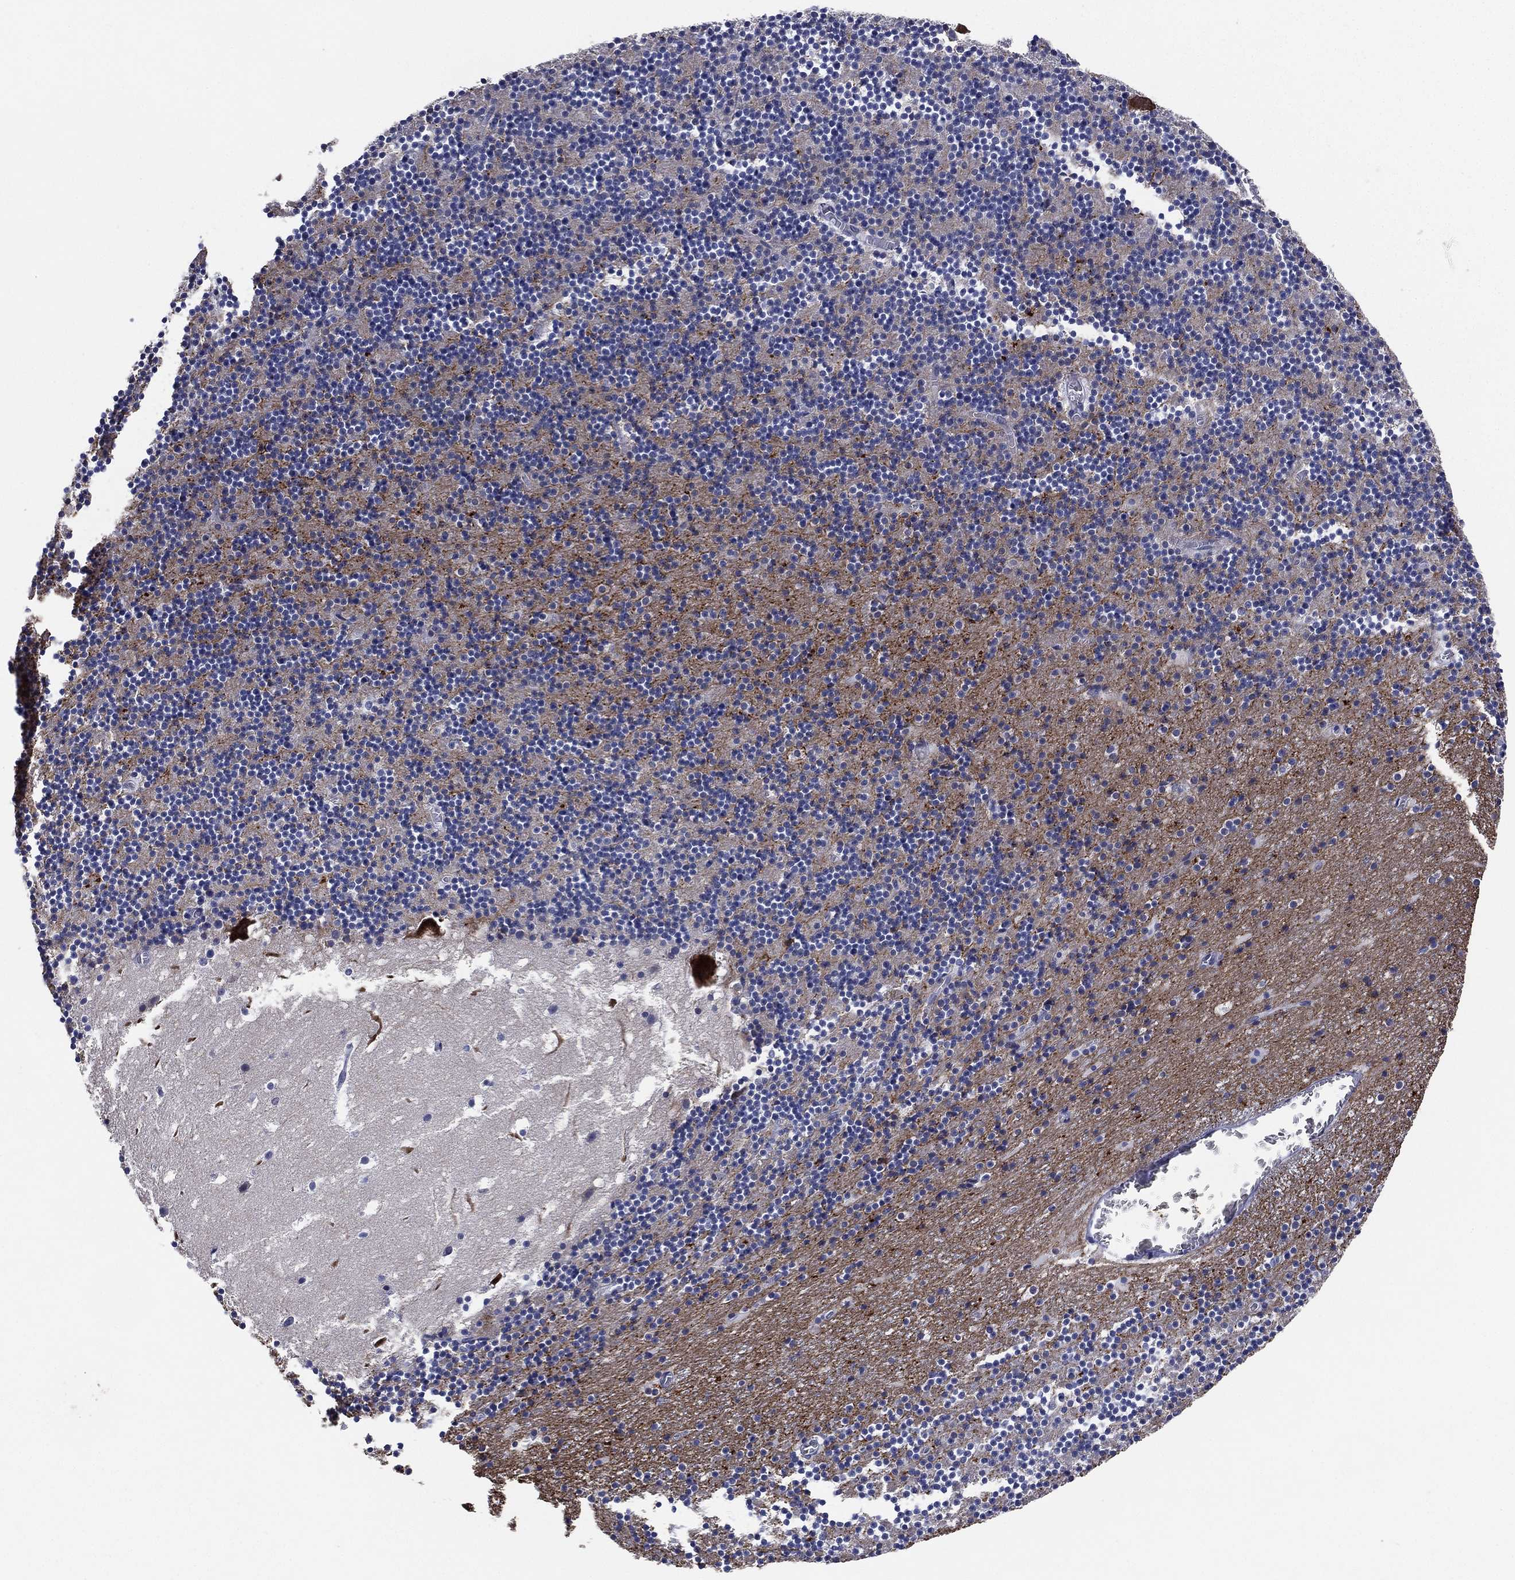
{"staining": {"intensity": "negative", "quantity": "none", "location": "none"}, "tissue": "cerebellum", "cell_type": "Cells in granular layer", "image_type": "normal", "snomed": [{"axis": "morphology", "description": "Normal tissue, NOS"}, {"axis": "topography", "description": "Cerebellum"}], "caption": "The photomicrograph demonstrates no significant expression in cells in granular layer of cerebellum. (DAB IHC with hematoxylin counter stain).", "gene": "KAT14", "patient": {"sex": "male", "age": 37}}